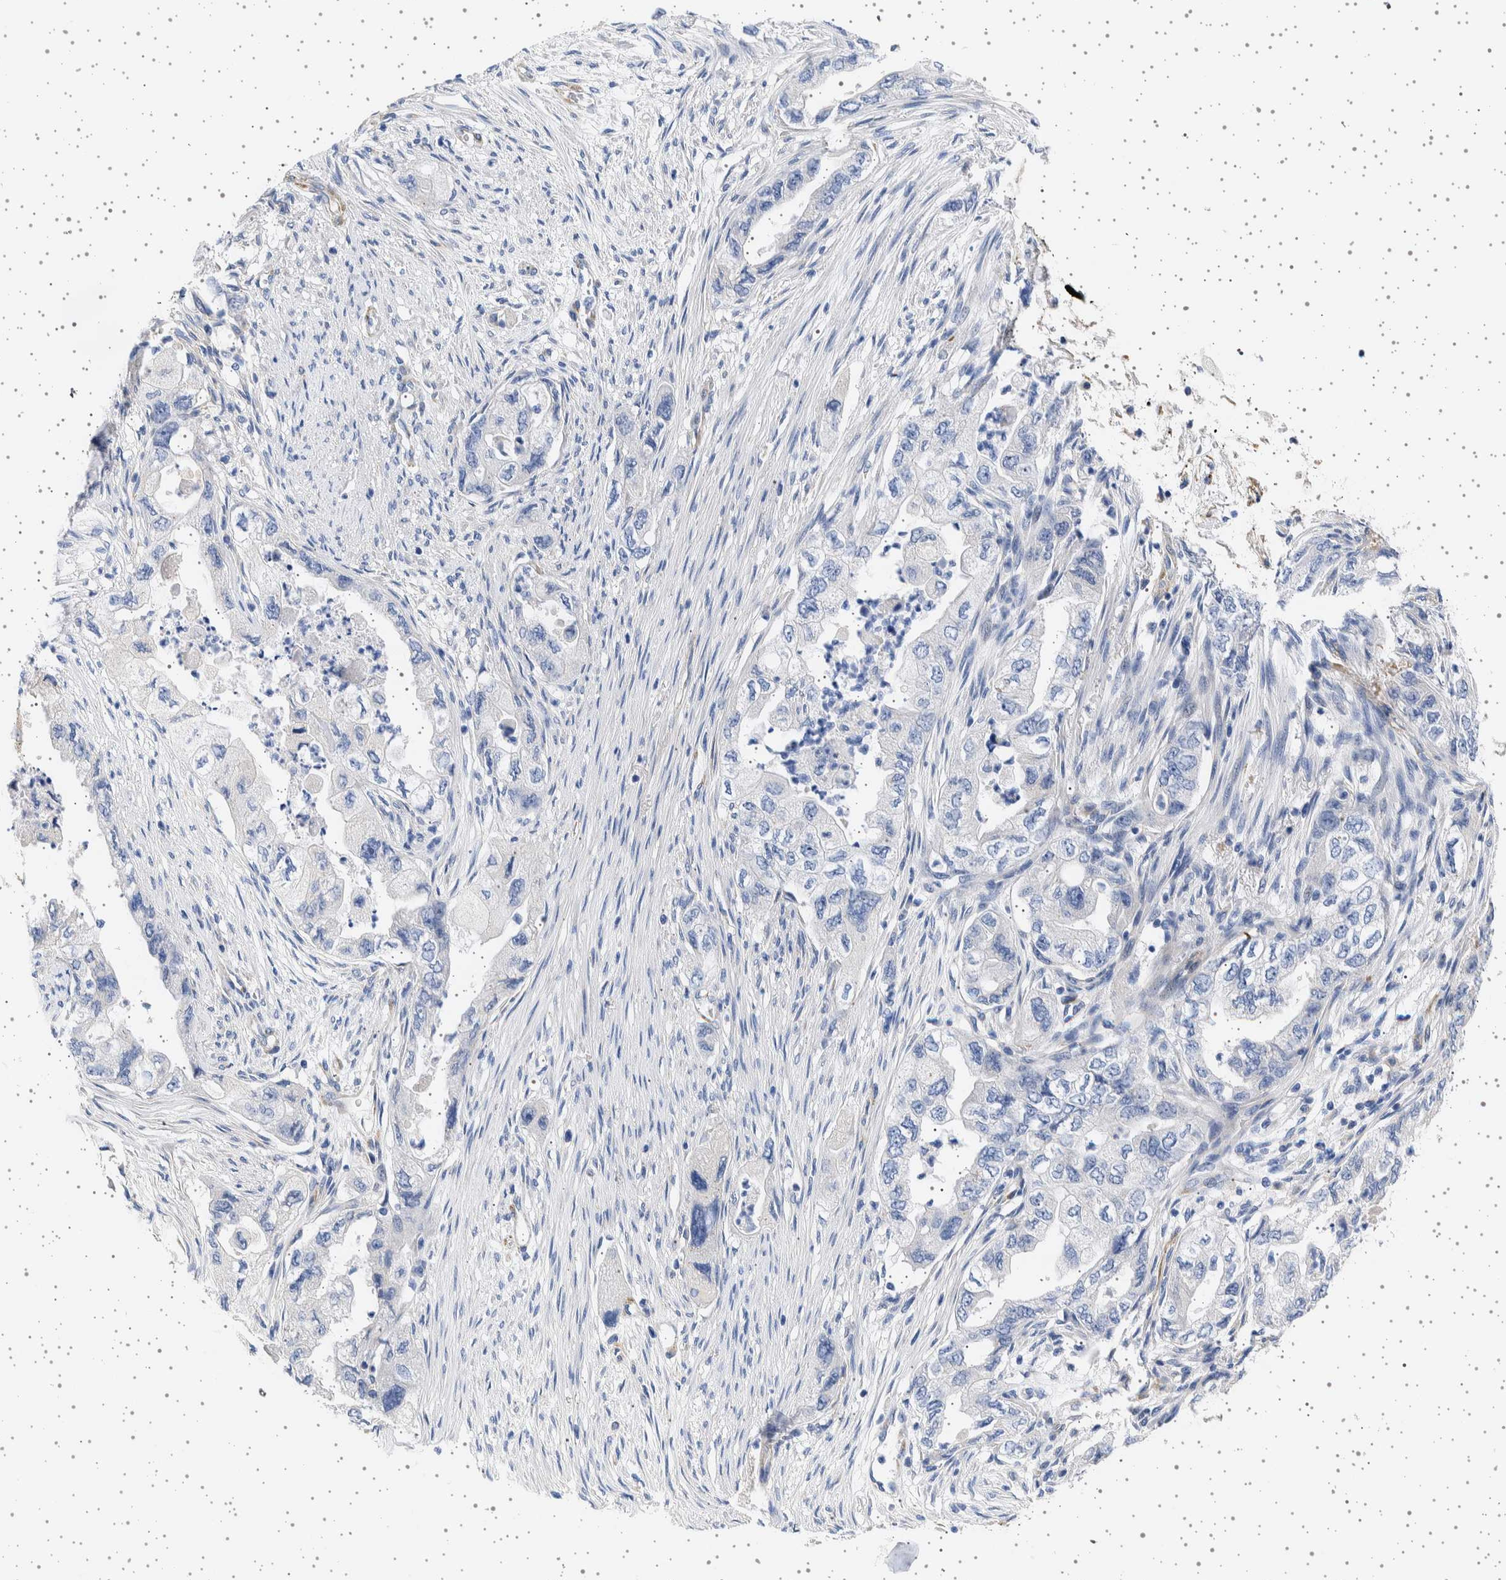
{"staining": {"intensity": "negative", "quantity": "none", "location": "none"}, "tissue": "pancreatic cancer", "cell_type": "Tumor cells", "image_type": "cancer", "snomed": [{"axis": "morphology", "description": "Adenocarcinoma, NOS"}, {"axis": "topography", "description": "Pancreas"}], "caption": "Immunohistochemistry (IHC) of pancreatic adenocarcinoma shows no staining in tumor cells.", "gene": "SEPTIN4", "patient": {"sex": "female", "age": 73}}